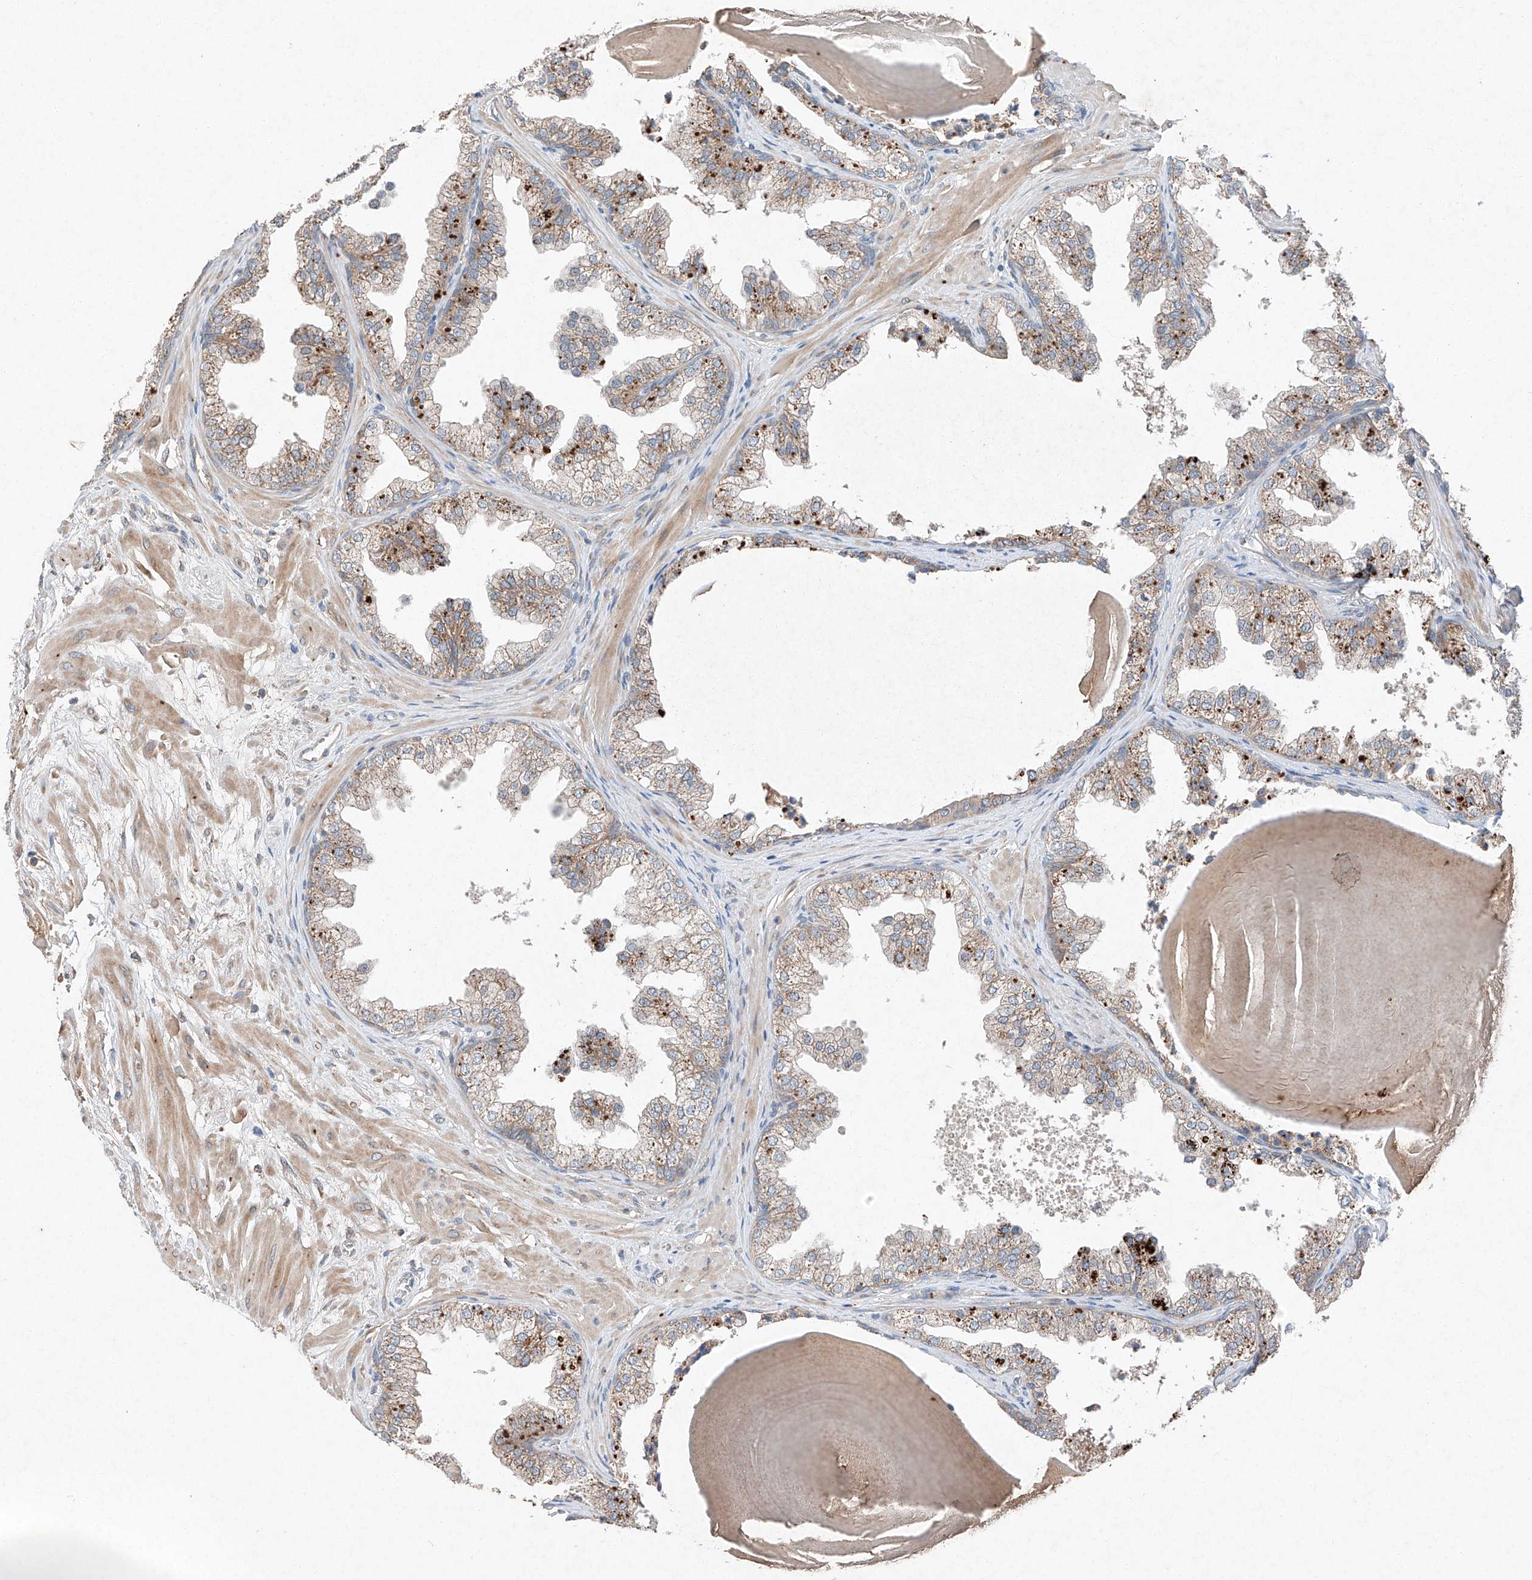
{"staining": {"intensity": "moderate", "quantity": "25%-75%", "location": "cytoplasmic/membranous"}, "tissue": "prostate", "cell_type": "Glandular cells", "image_type": "normal", "snomed": [{"axis": "morphology", "description": "Normal tissue, NOS"}, {"axis": "topography", "description": "Prostate"}], "caption": "A high-resolution image shows IHC staining of unremarkable prostate, which reveals moderate cytoplasmic/membranous positivity in about 25%-75% of glandular cells.", "gene": "RUSC1", "patient": {"sex": "male", "age": 48}}